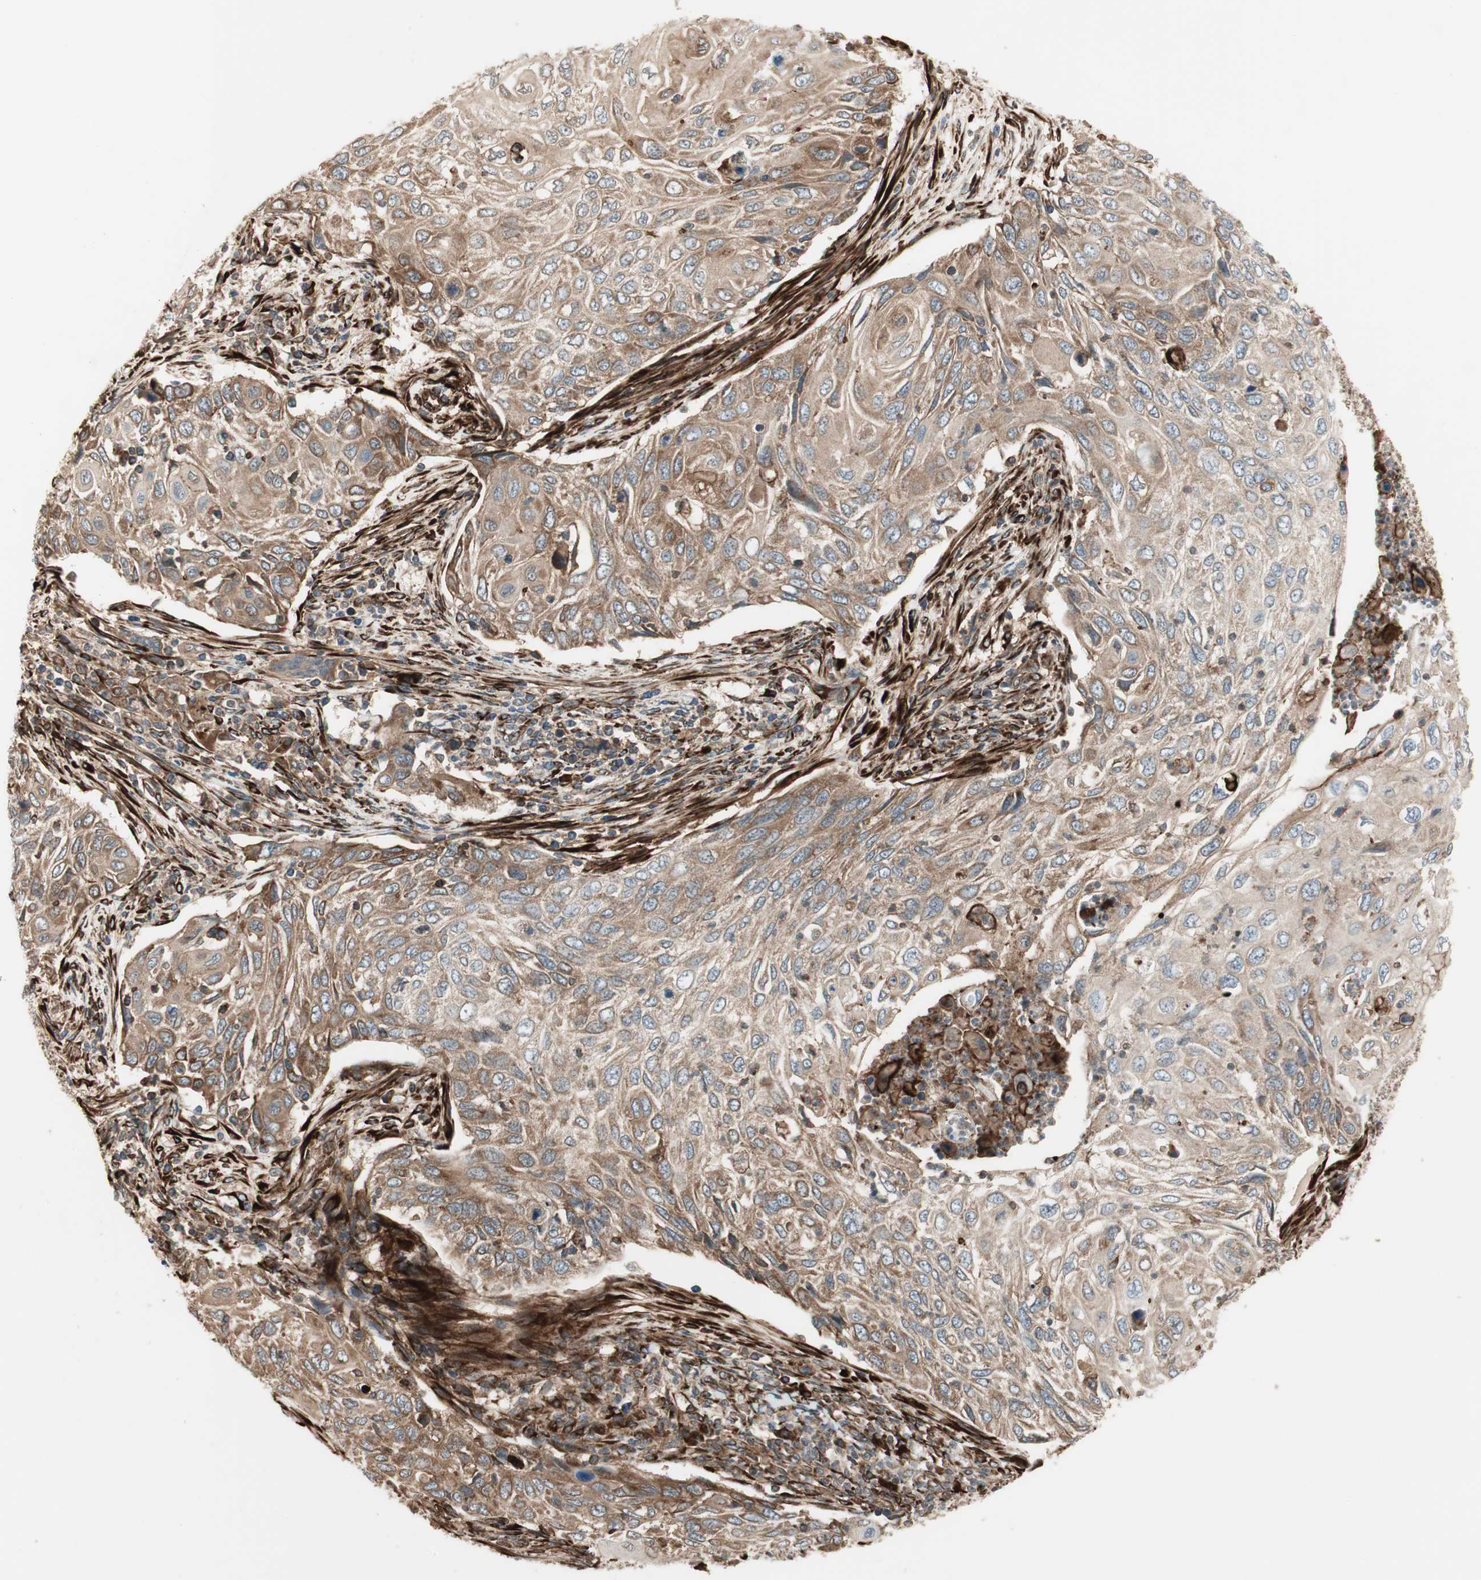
{"staining": {"intensity": "weak", "quantity": ">75%", "location": "cytoplasmic/membranous"}, "tissue": "cervical cancer", "cell_type": "Tumor cells", "image_type": "cancer", "snomed": [{"axis": "morphology", "description": "Squamous cell carcinoma, NOS"}, {"axis": "topography", "description": "Cervix"}], "caption": "DAB (3,3'-diaminobenzidine) immunohistochemical staining of human squamous cell carcinoma (cervical) displays weak cytoplasmic/membranous protein expression in about >75% of tumor cells.", "gene": "PRKG1", "patient": {"sex": "female", "age": 70}}